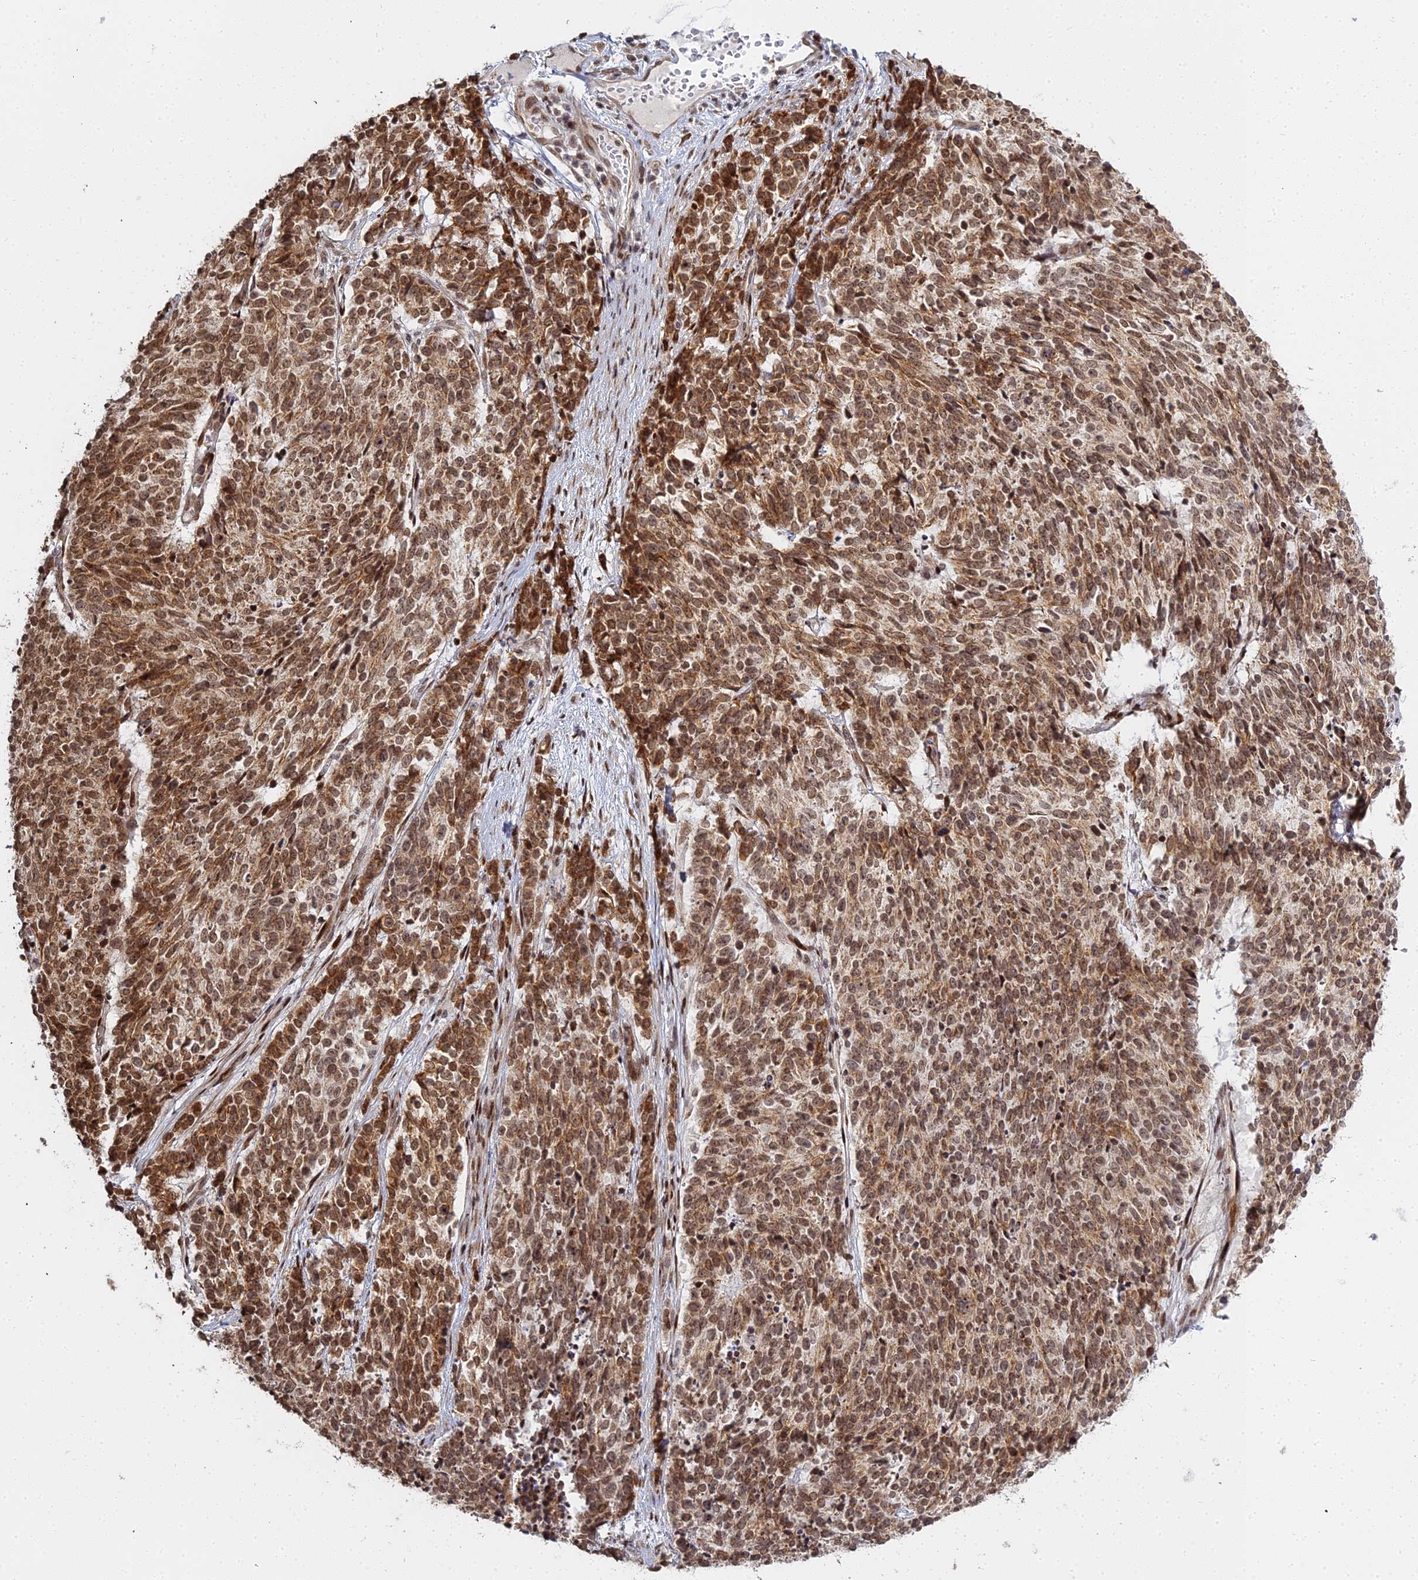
{"staining": {"intensity": "moderate", "quantity": ">75%", "location": "cytoplasmic/membranous,nuclear"}, "tissue": "cervical cancer", "cell_type": "Tumor cells", "image_type": "cancer", "snomed": [{"axis": "morphology", "description": "Squamous cell carcinoma, NOS"}, {"axis": "topography", "description": "Cervix"}], "caption": "Protein expression by immunohistochemistry displays moderate cytoplasmic/membranous and nuclear staining in approximately >75% of tumor cells in cervical cancer. The protein is stained brown, and the nuclei are stained in blue (DAB (3,3'-diaminobenzidine) IHC with brightfield microscopy, high magnification).", "gene": "ABCA2", "patient": {"sex": "female", "age": 29}}